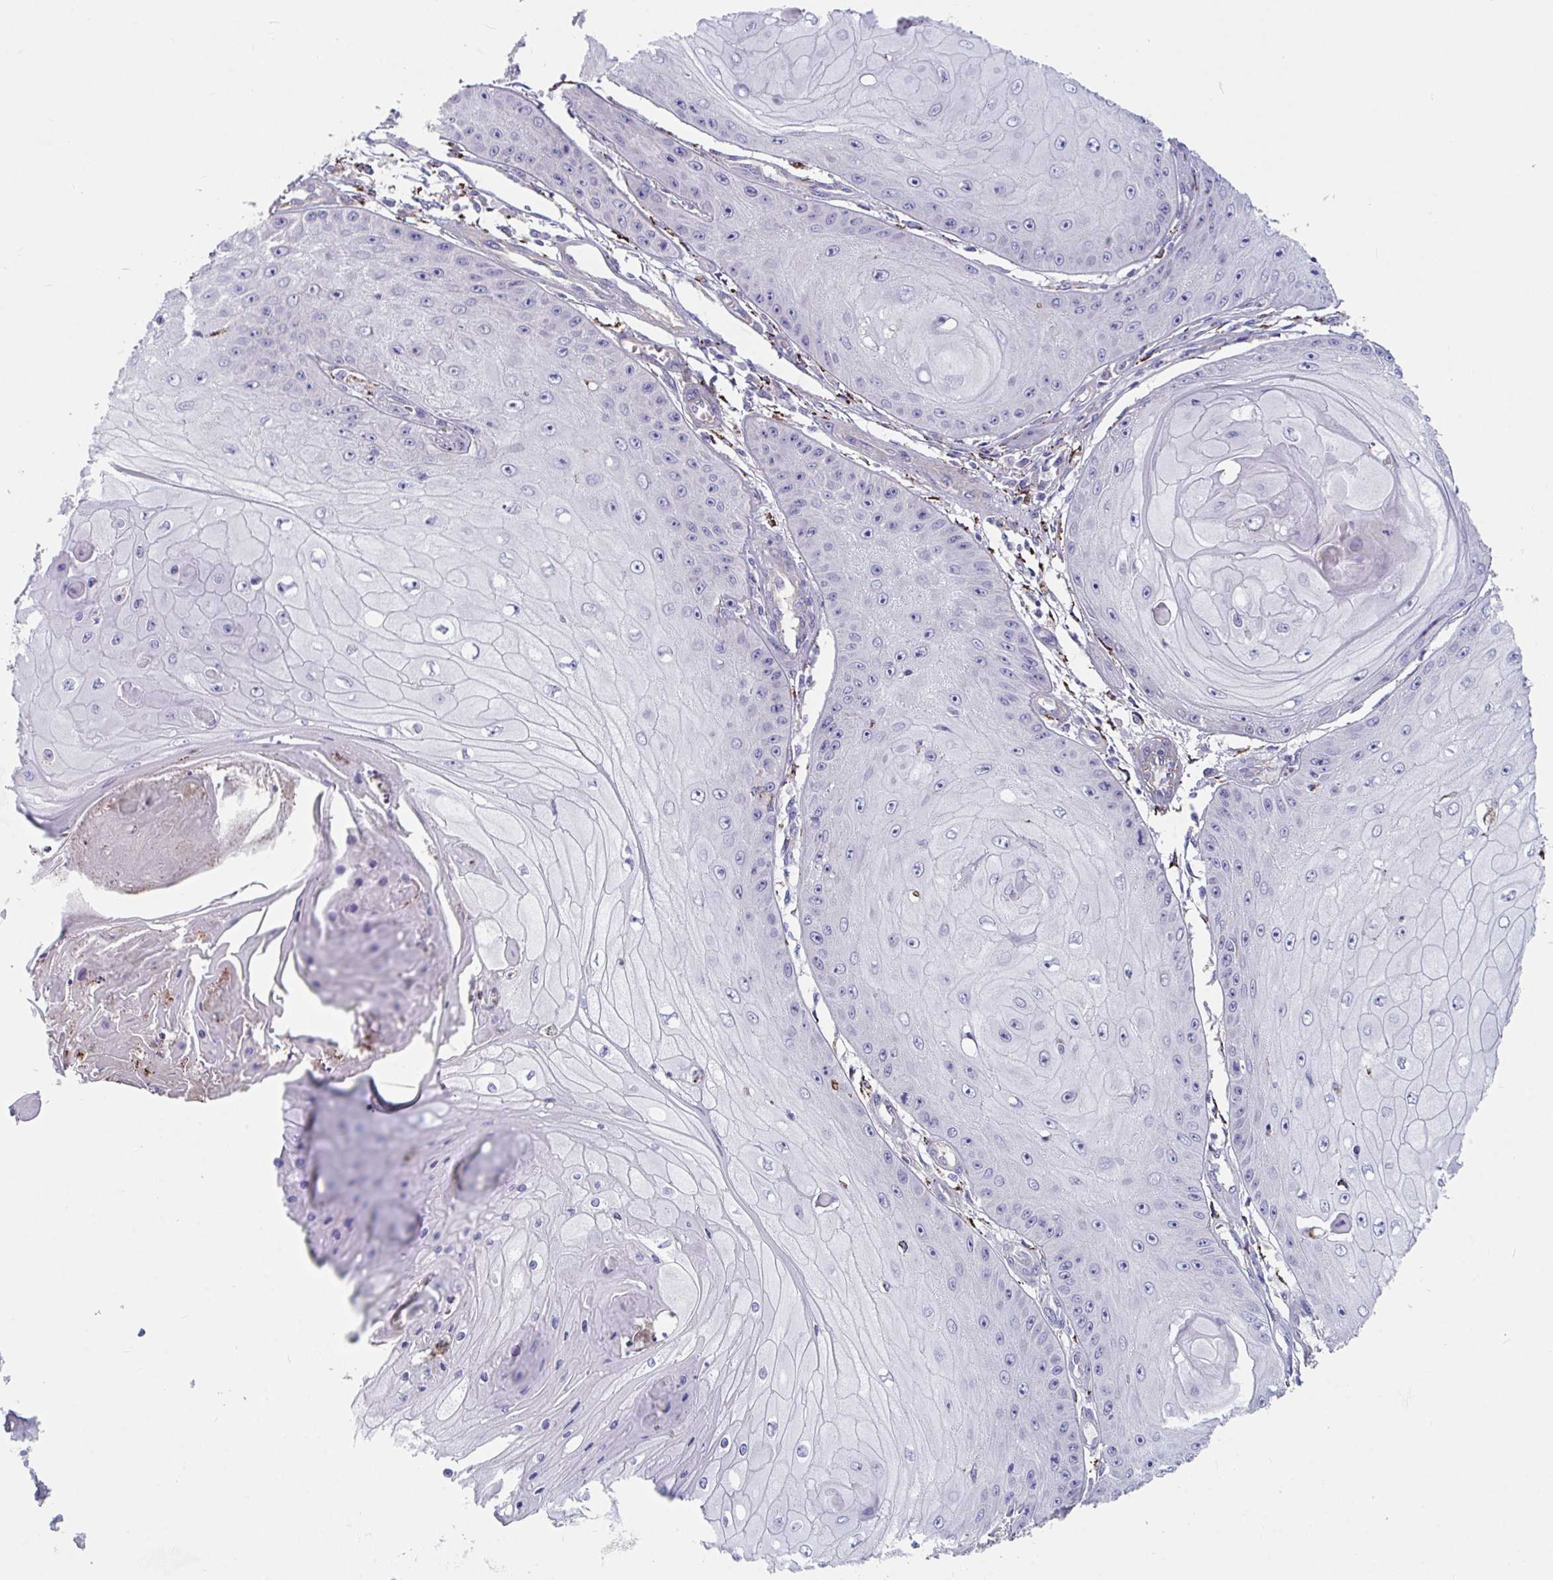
{"staining": {"intensity": "negative", "quantity": "none", "location": "none"}, "tissue": "skin cancer", "cell_type": "Tumor cells", "image_type": "cancer", "snomed": [{"axis": "morphology", "description": "Squamous cell carcinoma, NOS"}, {"axis": "topography", "description": "Skin"}], "caption": "Immunohistochemistry (IHC) of human skin cancer exhibits no expression in tumor cells.", "gene": "FAM156B", "patient": {"sex": "male", "age": 70}}